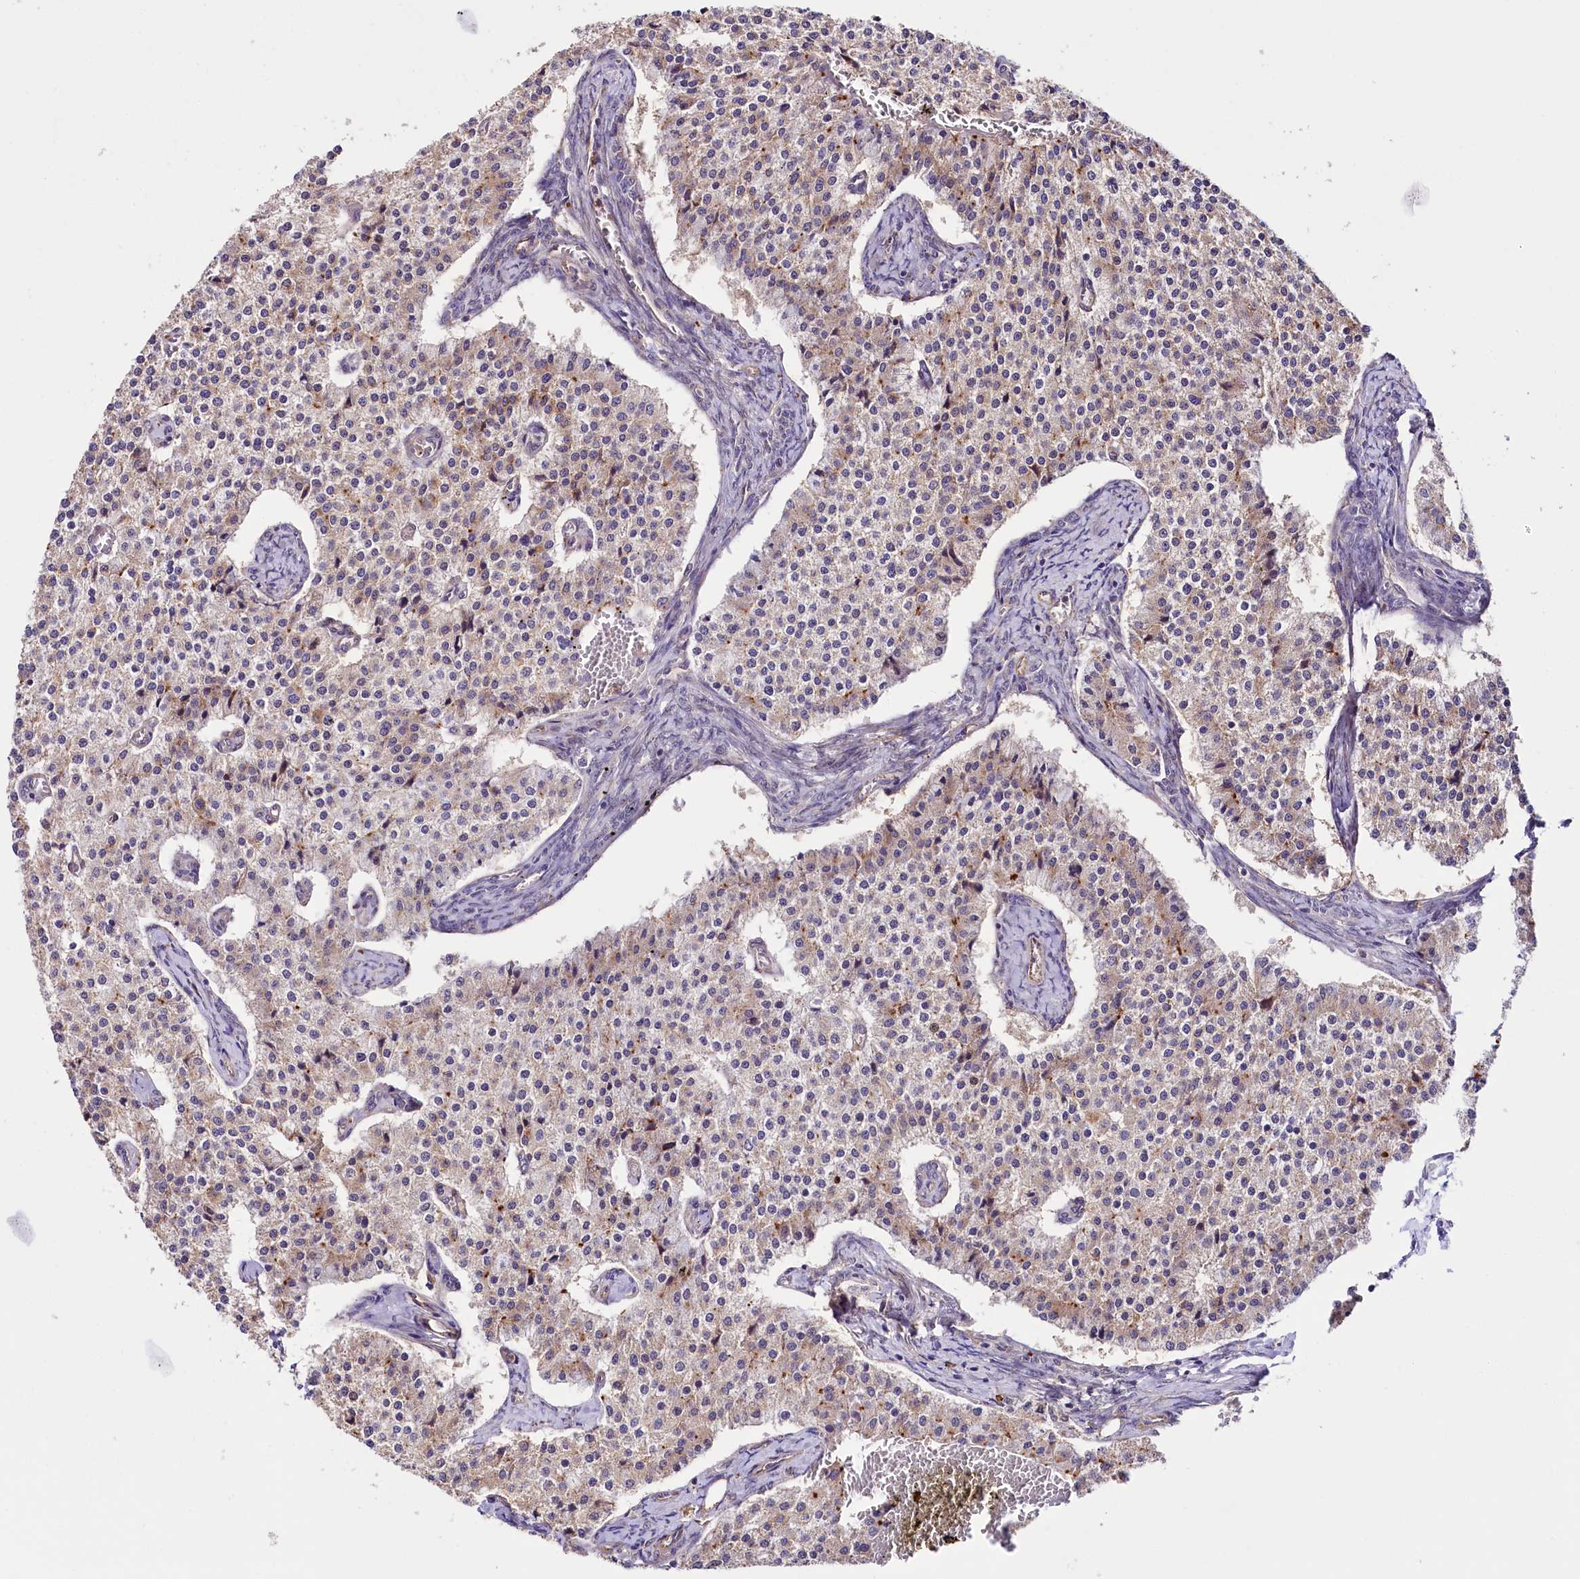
{"staining": {"intensity": "weak", "quantity": "<25%", "location": "cytoplasmic/membranous"}, "tissue": "carcinoid", "cell_type": "Tumor cells", "image_type": "cancer", "snomed": [{"axis": "morphology", "description": "Carcinoid, malignant, NOS"}, {"axis": "topography", "description": "Colon"}], "caption": "Immunohistochemistry histopathology image of carcinoid (malignant) stained for a protein (brown), which shows no expression in tumor cells.", "gene": "TTC12", "patient": {"sex": "female", "age": 52}}